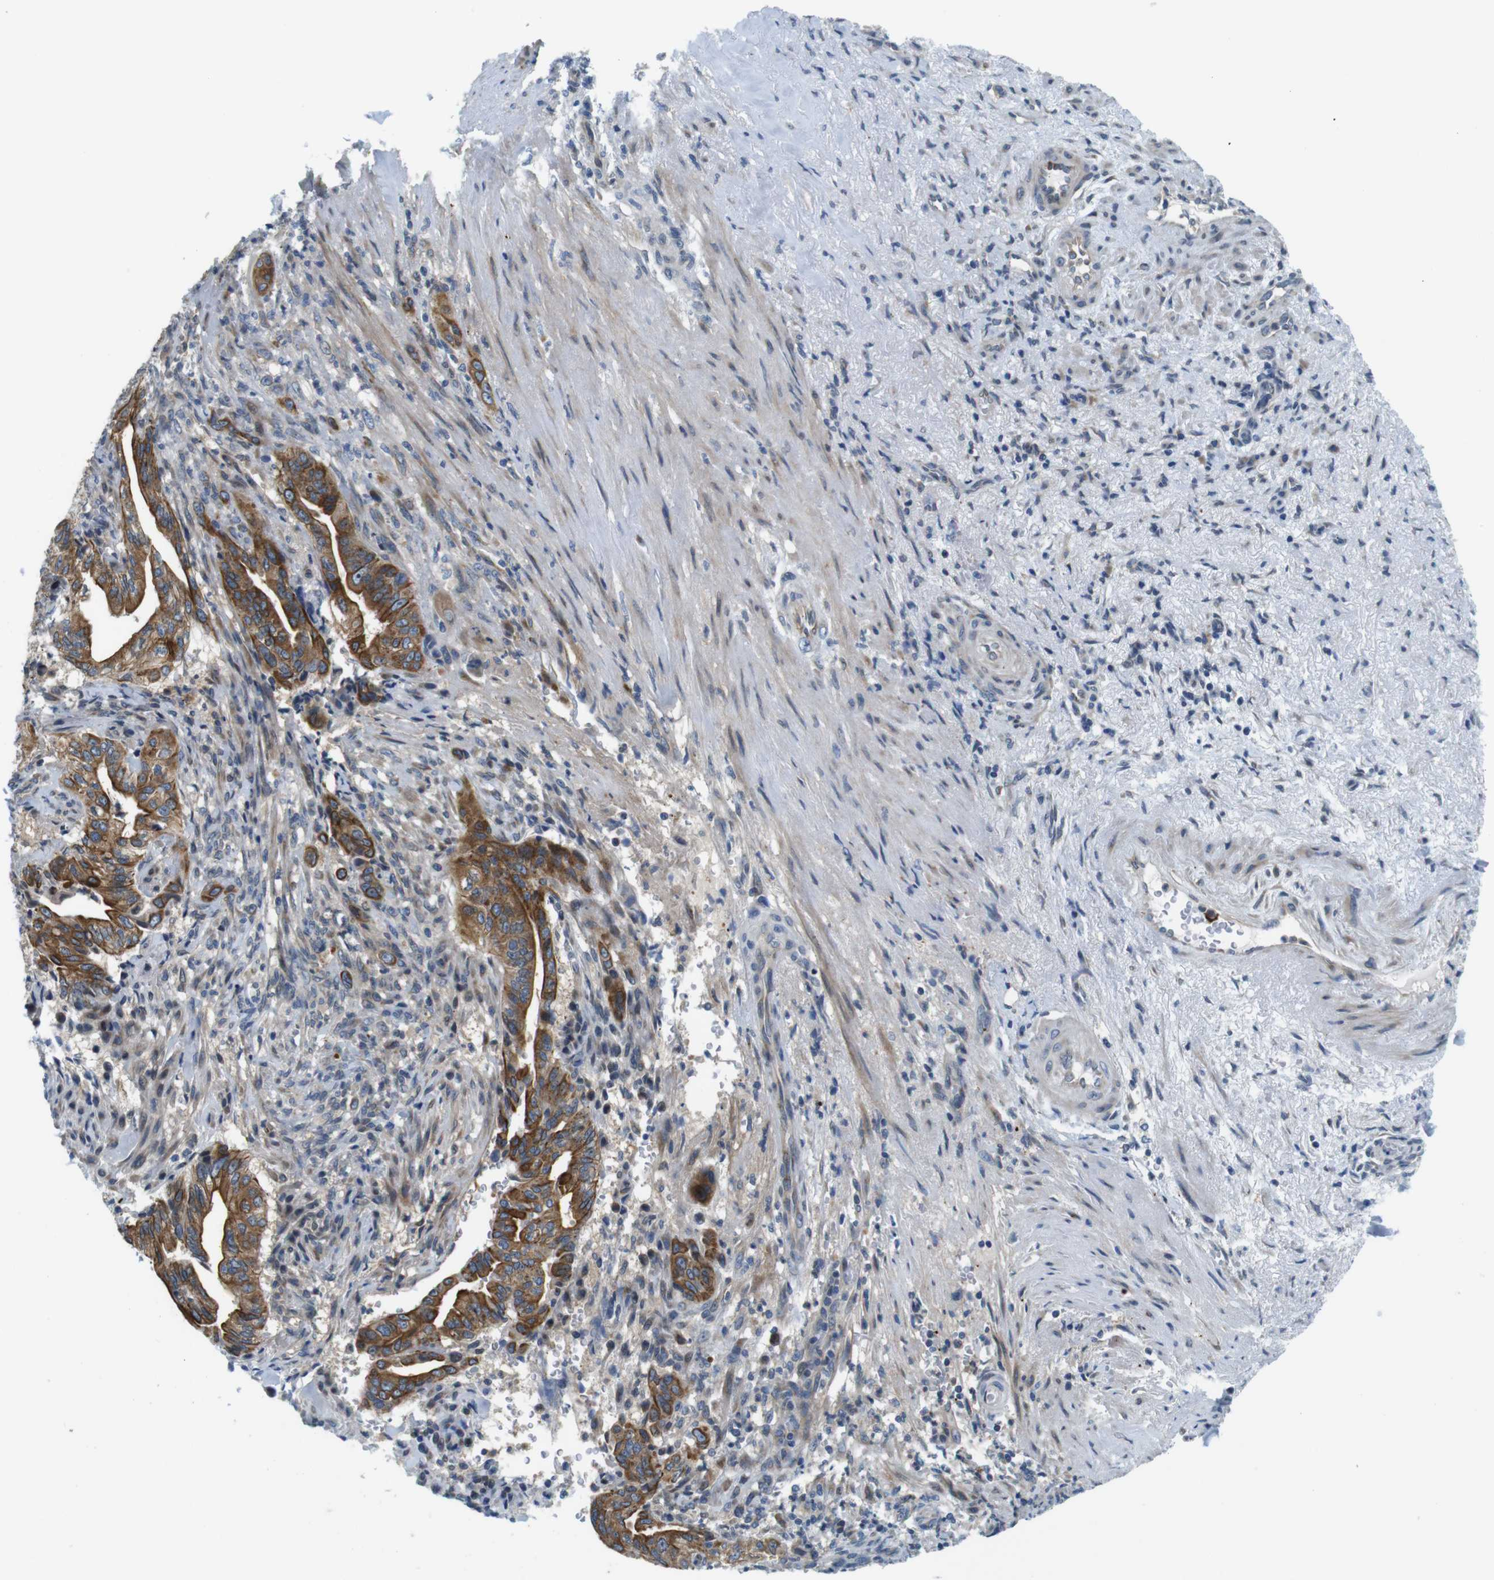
{"staining": {"intensity": "strong", "quantity": "25%-75%", "location": "cytoplasmic/membranous"}, "tissue": "liver cancer", "cell_type": "Tumor cells", "image_type": "cancer", "snomed": [{"axis": "morphology", "description": "Cholangiocarcinoma"}, {"axis": "topography", "description": "Liver"}], "caption": "Brown immunohistochemical staining in human liver cholangiocarcinoma reveals strong cytoplasmic/membranous expression in about 25%-75% of tumor cells. The staining is performed using DAB (3,3'-diaminobenzidine) brown chromogen to label protein expression. The nuclei are counter-stained blue using hematoxylin.", "gene": "ZDHHC3", "patient": {"sex": "female", "age": 67}}